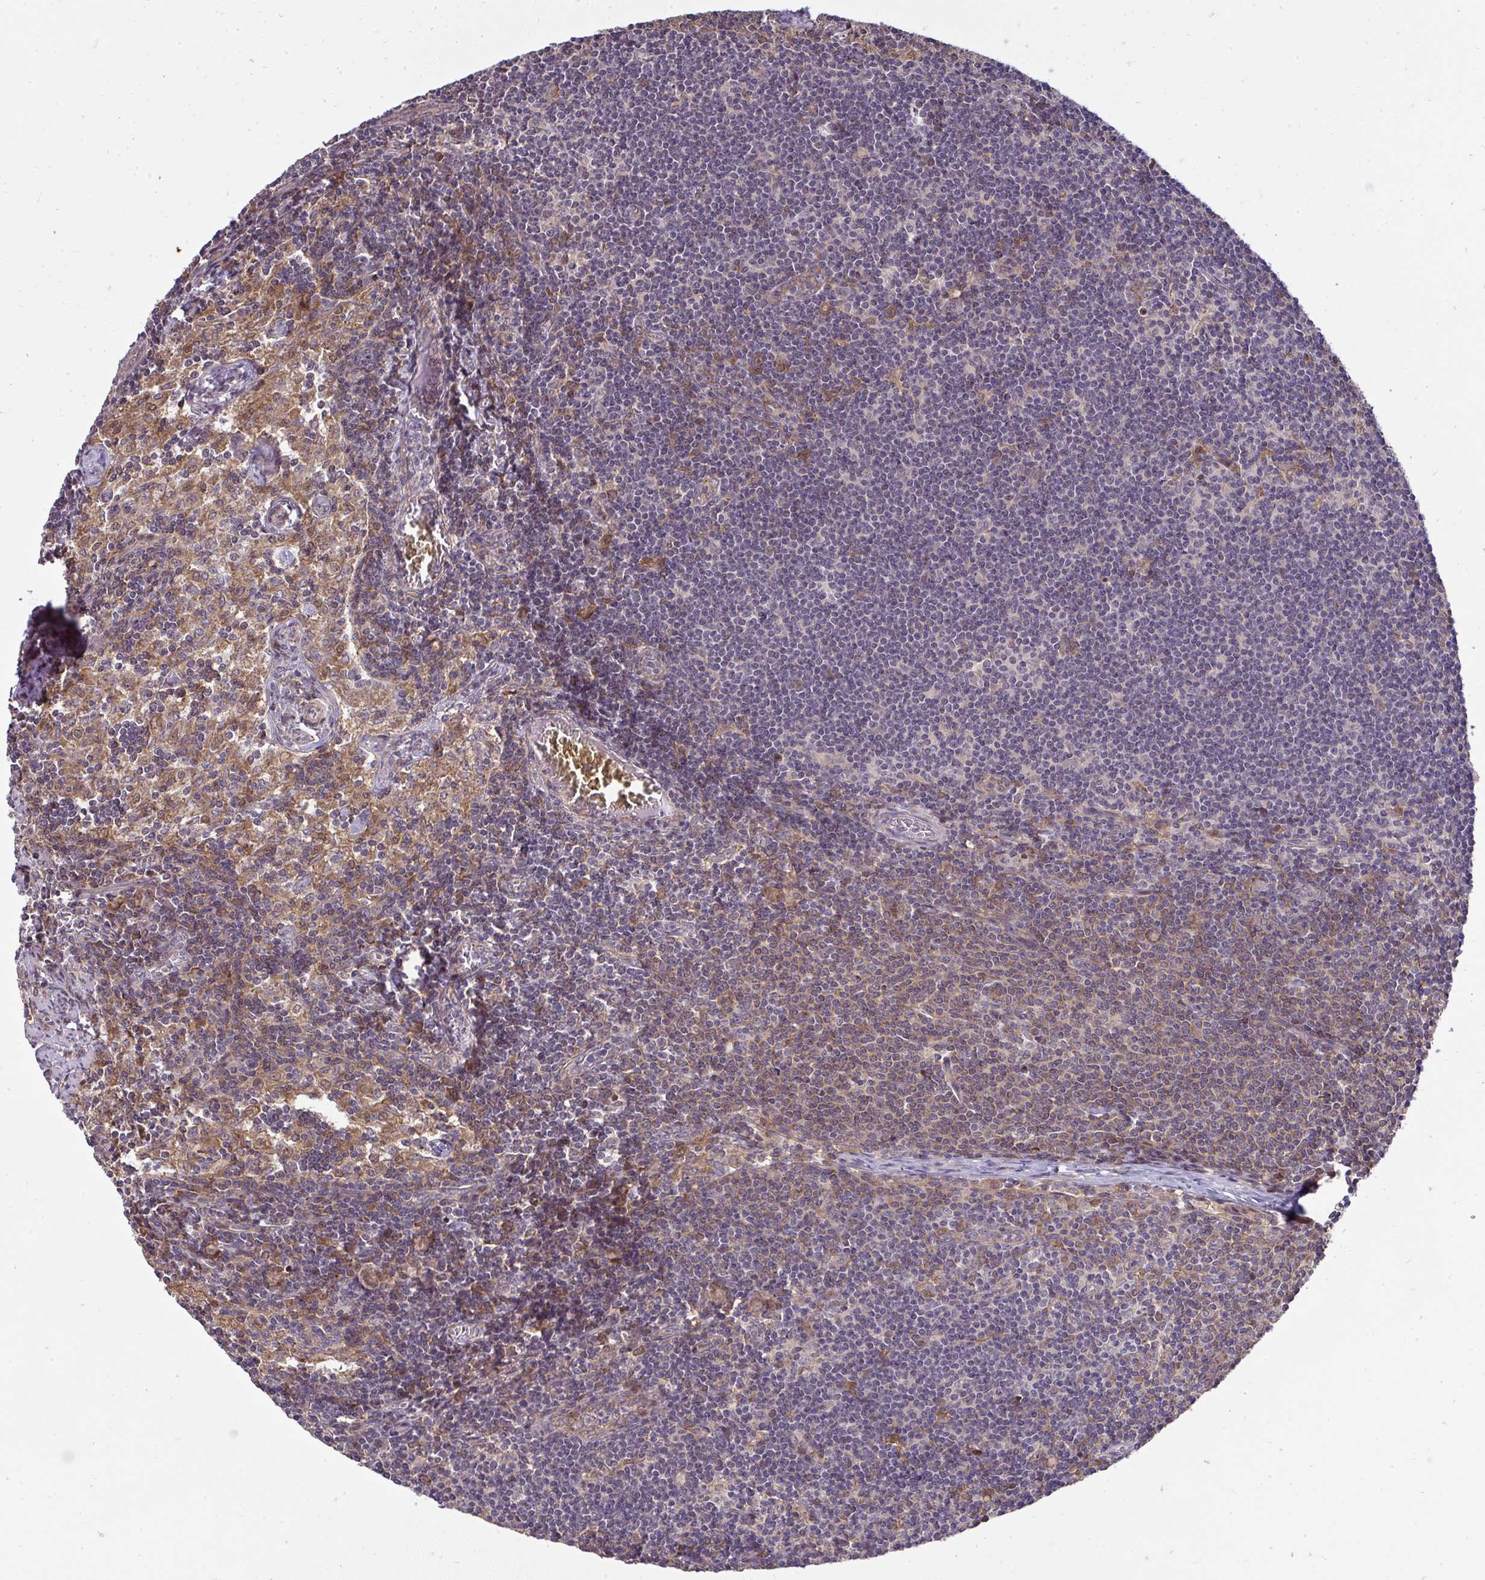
{"staining": {"intensity": "weak", "quantity": "<25%", "location": "cytoplasmic/membranous"}, "tissue": "lymph node", "cell_type": "Germinal center cells", "image_type": "normal", "snomed": [{"axis": "morphology", "description": "Normal tissue, NOS"}, {"axis": "topography", "description": "Lymph node"}], "caption": "Germinal center cells show no significant protein positivity in normal lymph node. (Brightfield microscopy of DAB IHC at high magnification).", "gene": "RDH14", "patient": {"sex": "female", "age": 31}}